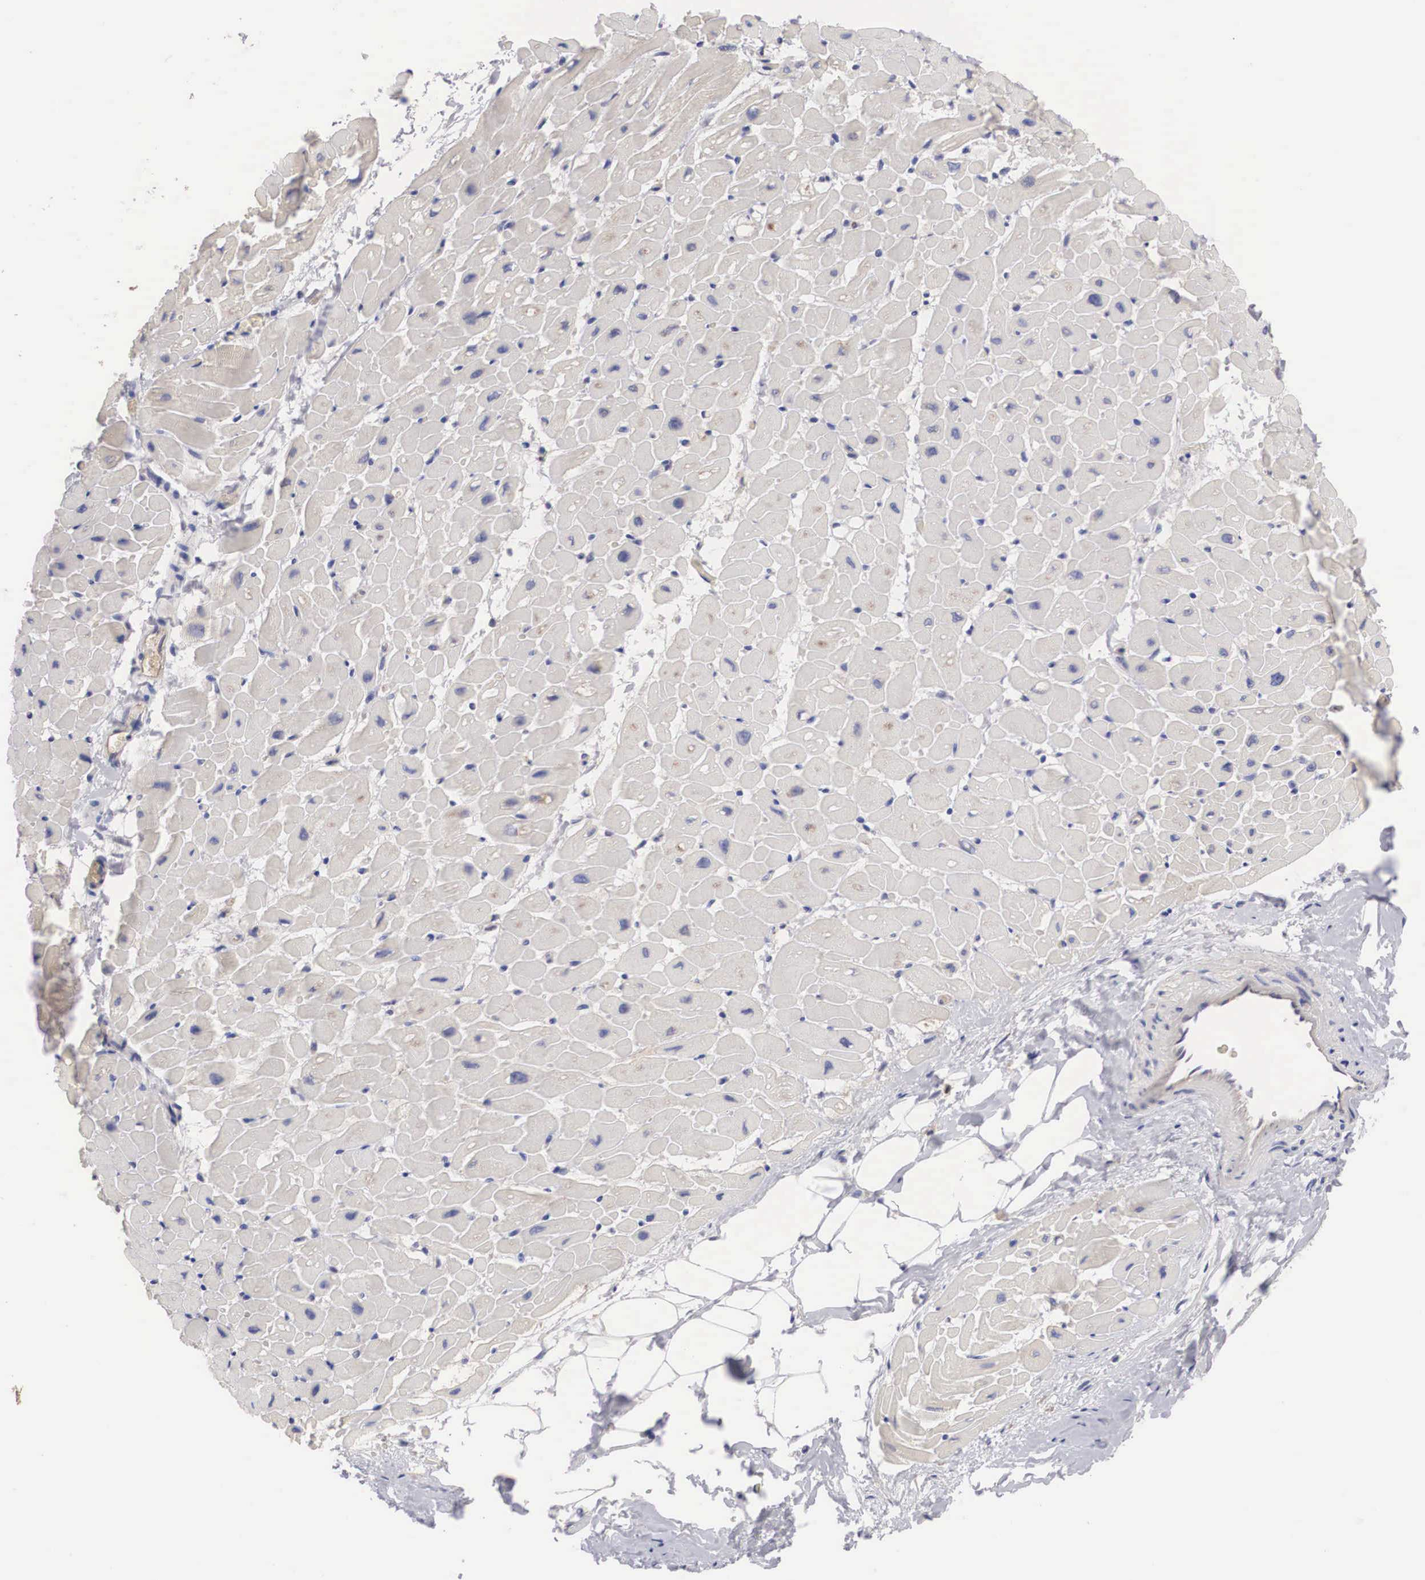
{"staining": {"intensity": "moderate", "quantity": "25%-75%", "location": "cytoplasmic/membranous"}, "tissue": "heart muscle", "cell_type": "Cardiomyocytes", "image_type": "normal", "snomed": [{"axis": "morphology", "description": "Normal tissue, NOS"}, {"axis": "topography", "description": "Heart"}], "caption": "Cardiomyocytes display moderate cytoplasmic/membranous staining in about 25%-75% of cells in normal heart muscle.", "gene": "ABHD4", "patient": {"sex": "male", "age": 45}}